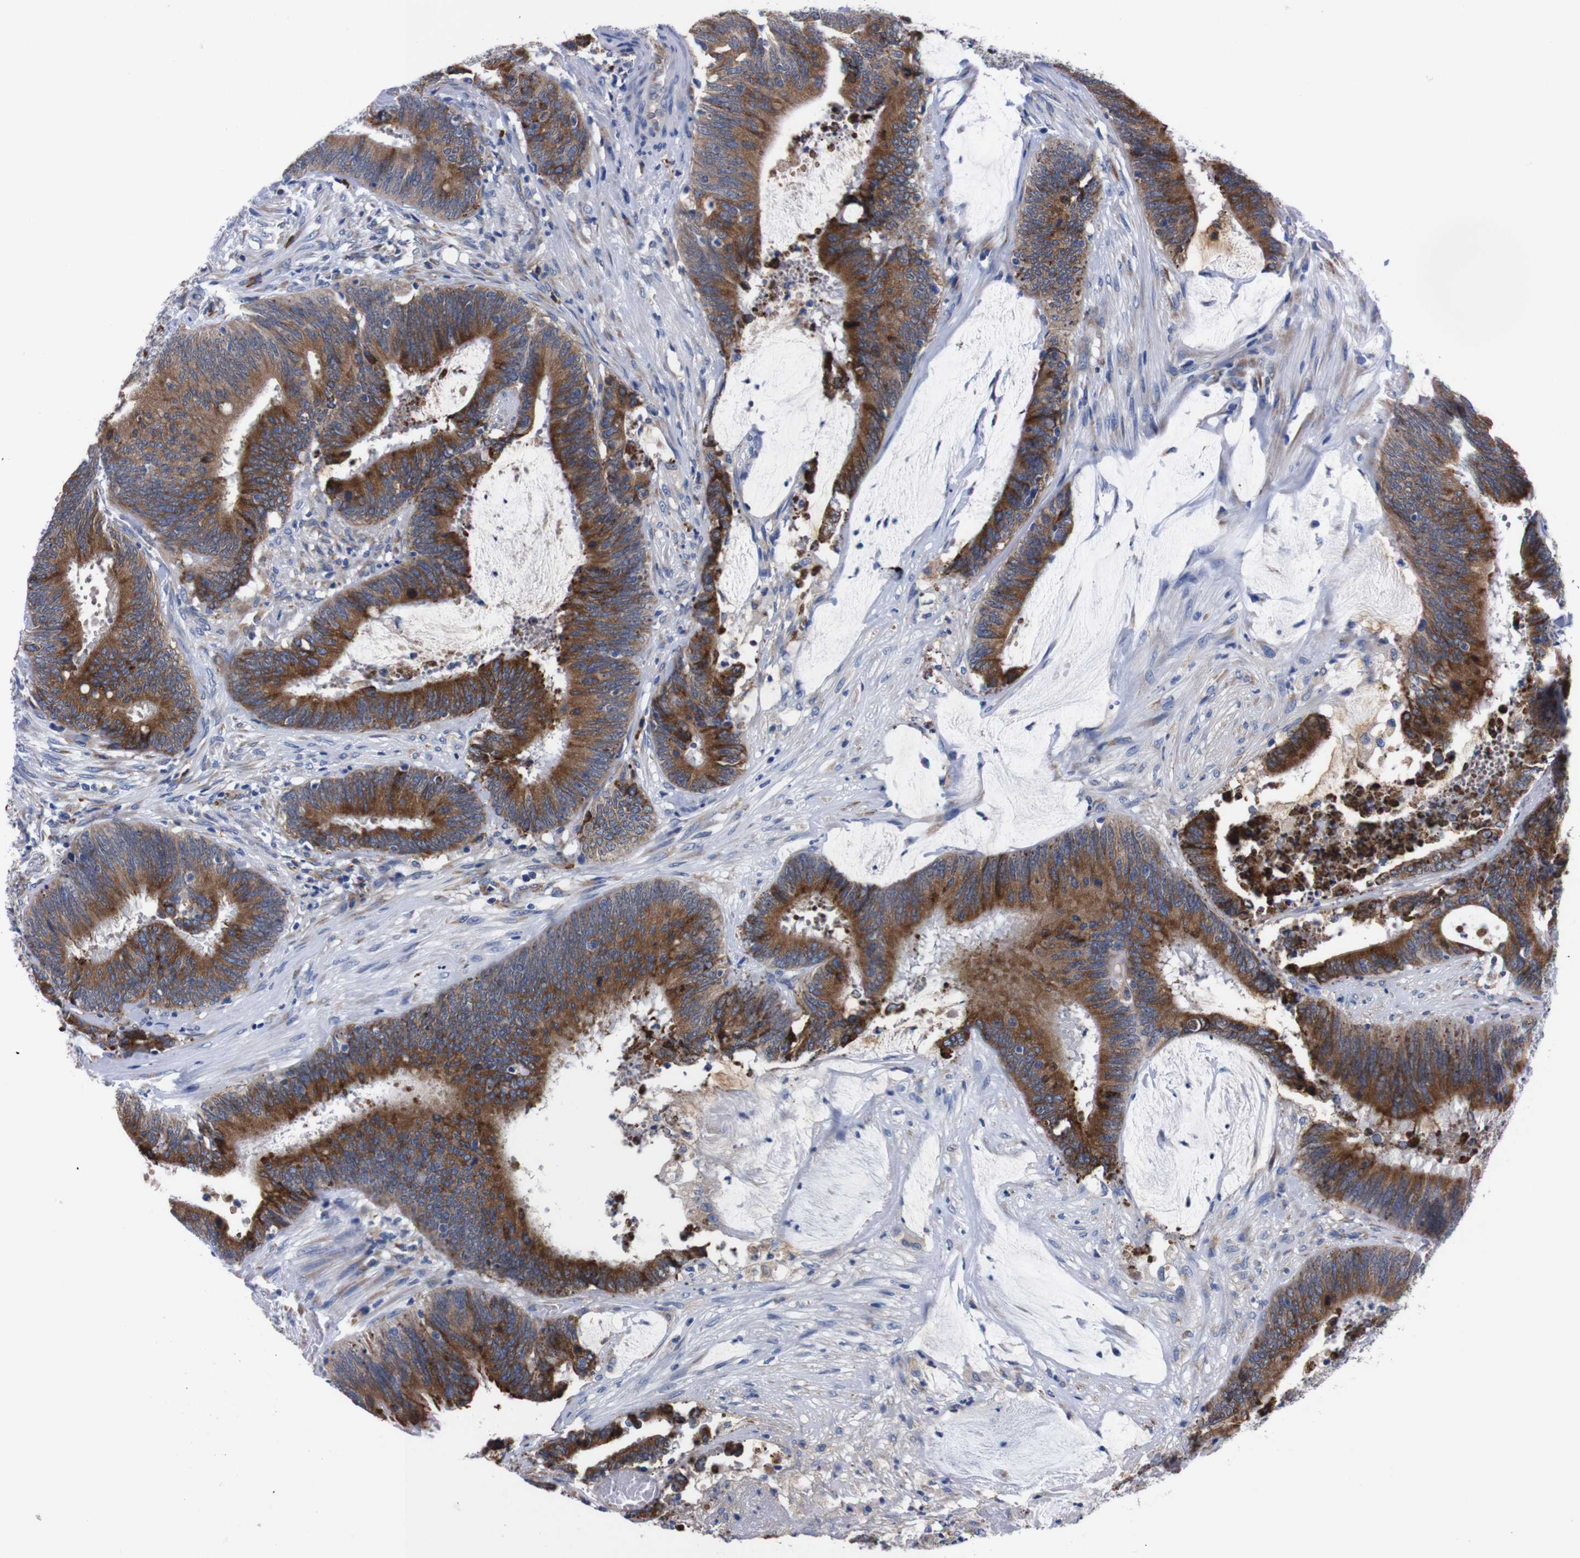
{"staining": {"intensity": "strong", "quantity": ">75%", "location": "cytoplasmic/membranous"}, "tissue": "colorectal cancer", "cell_type": "Tumor cells", "image_type": "cancer", "snomed": [{"axis": "morphology", "description": "Adenocarcinoma, NOS"}, {"axis": "topography", "description": "Rectum"}], "caption": "The immunohistochemical stain shows strong cytoplasmic/membranous staining in tumor cells of colorectal cancer (adenocarcinoma) tissue.", "gene": "NEBL", "patient": {"sex": "female", "age": 66}}